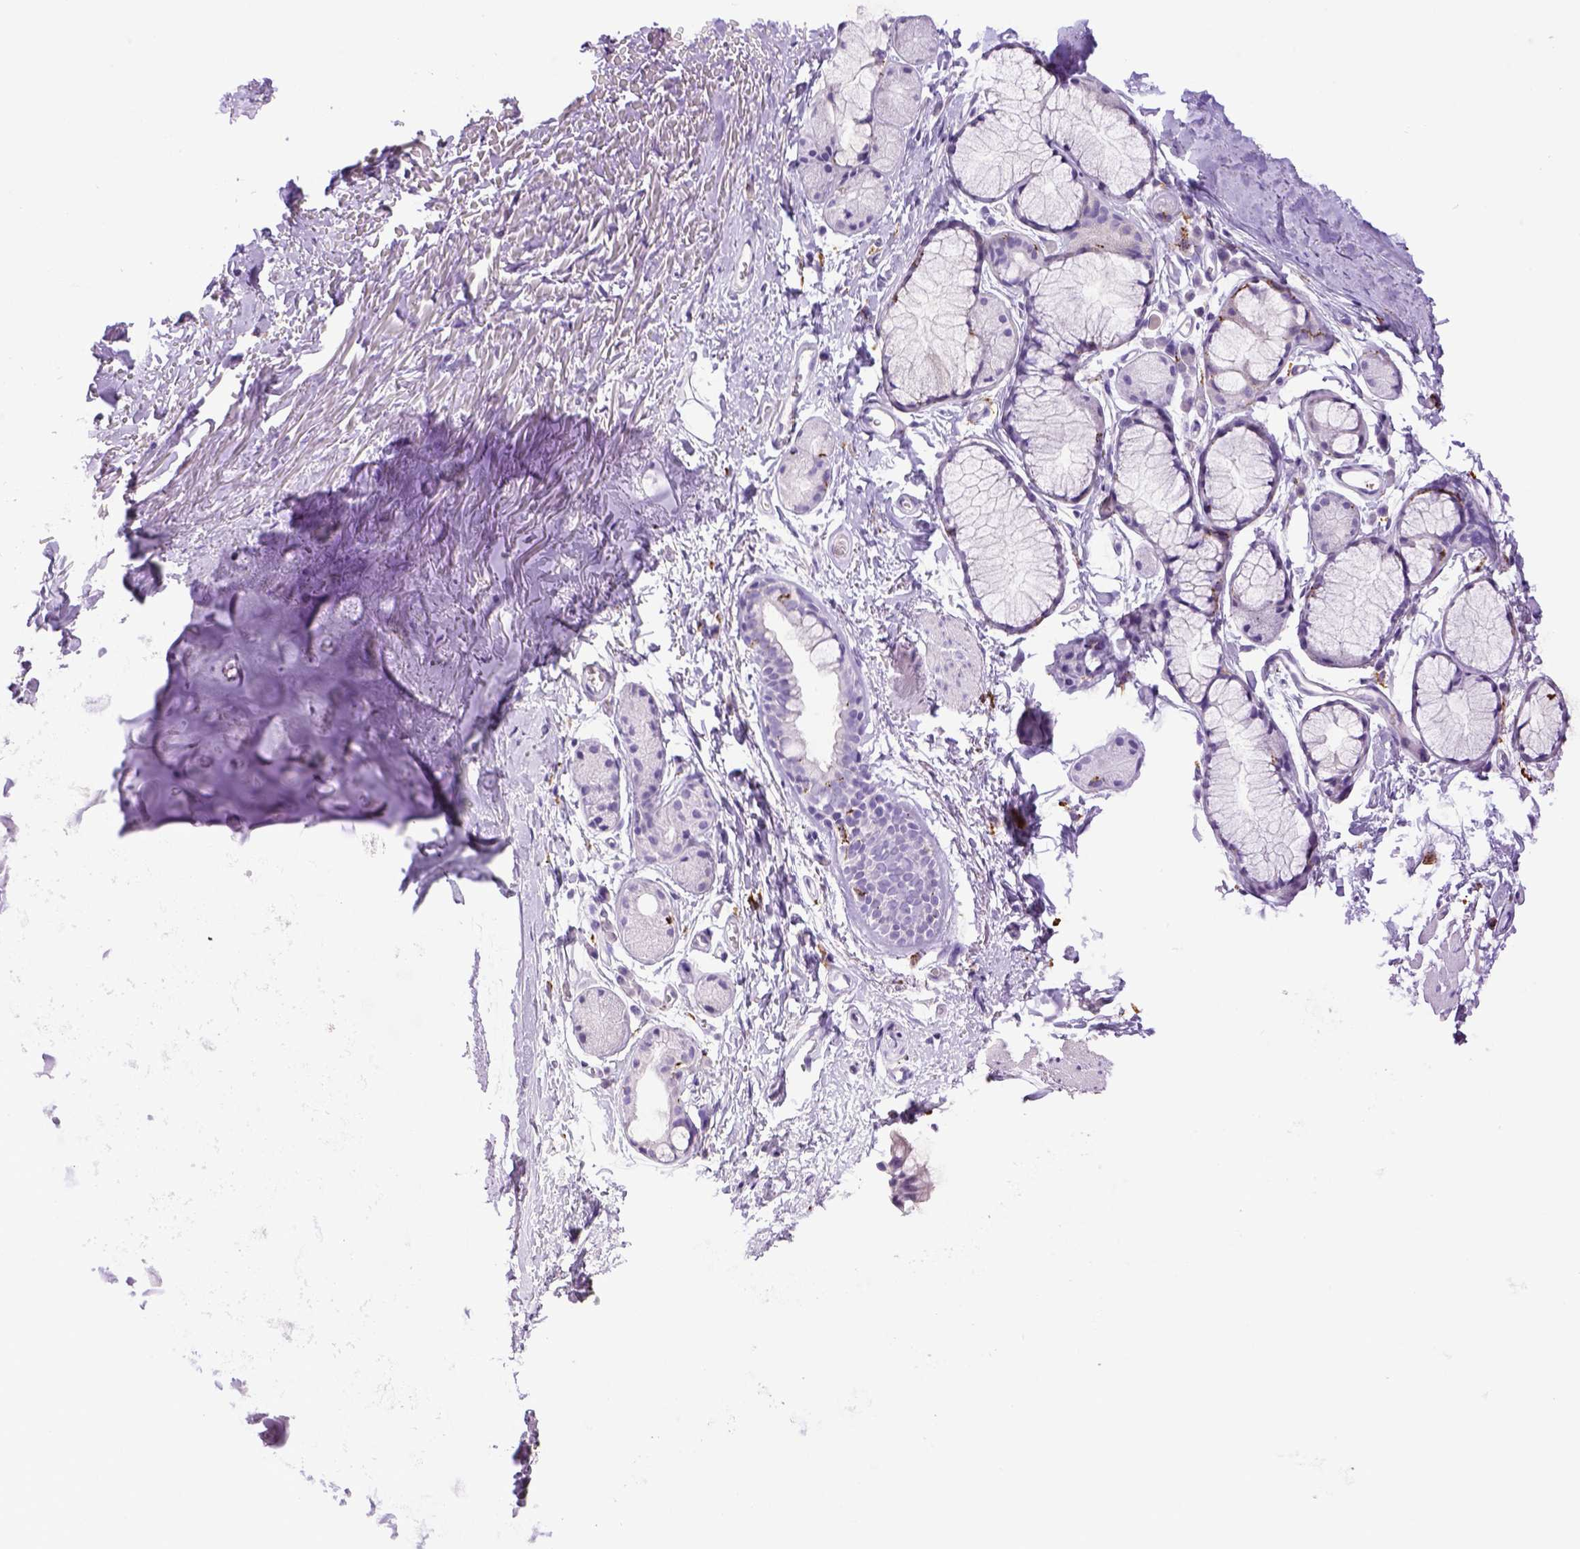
{"staining": {"intensity": "negative", "quantity": "none", "location": "none"}, "tissue": "soft tissue", "cell_type": "Chondrocytes", "image_type": "normal", "snomed": [{"axis": "morphology", "description": "Normal tissue, NOS"}, {"axis": "topography", "description": "Cartilage tissue"}, {"axis": "topography", "description": "Bronchus"}], "caption": "Immunohistochemical staining of unremarkable human soft tissue shows no significant staining in chondrocytes. The staining was performed using DAB to visualize the protein expression in brown, while the nuclei were stained in blue with hematoxylin (Magnification: 20x).", "gene": "CD68", "patient": {"sex": "female", "age": 79}}